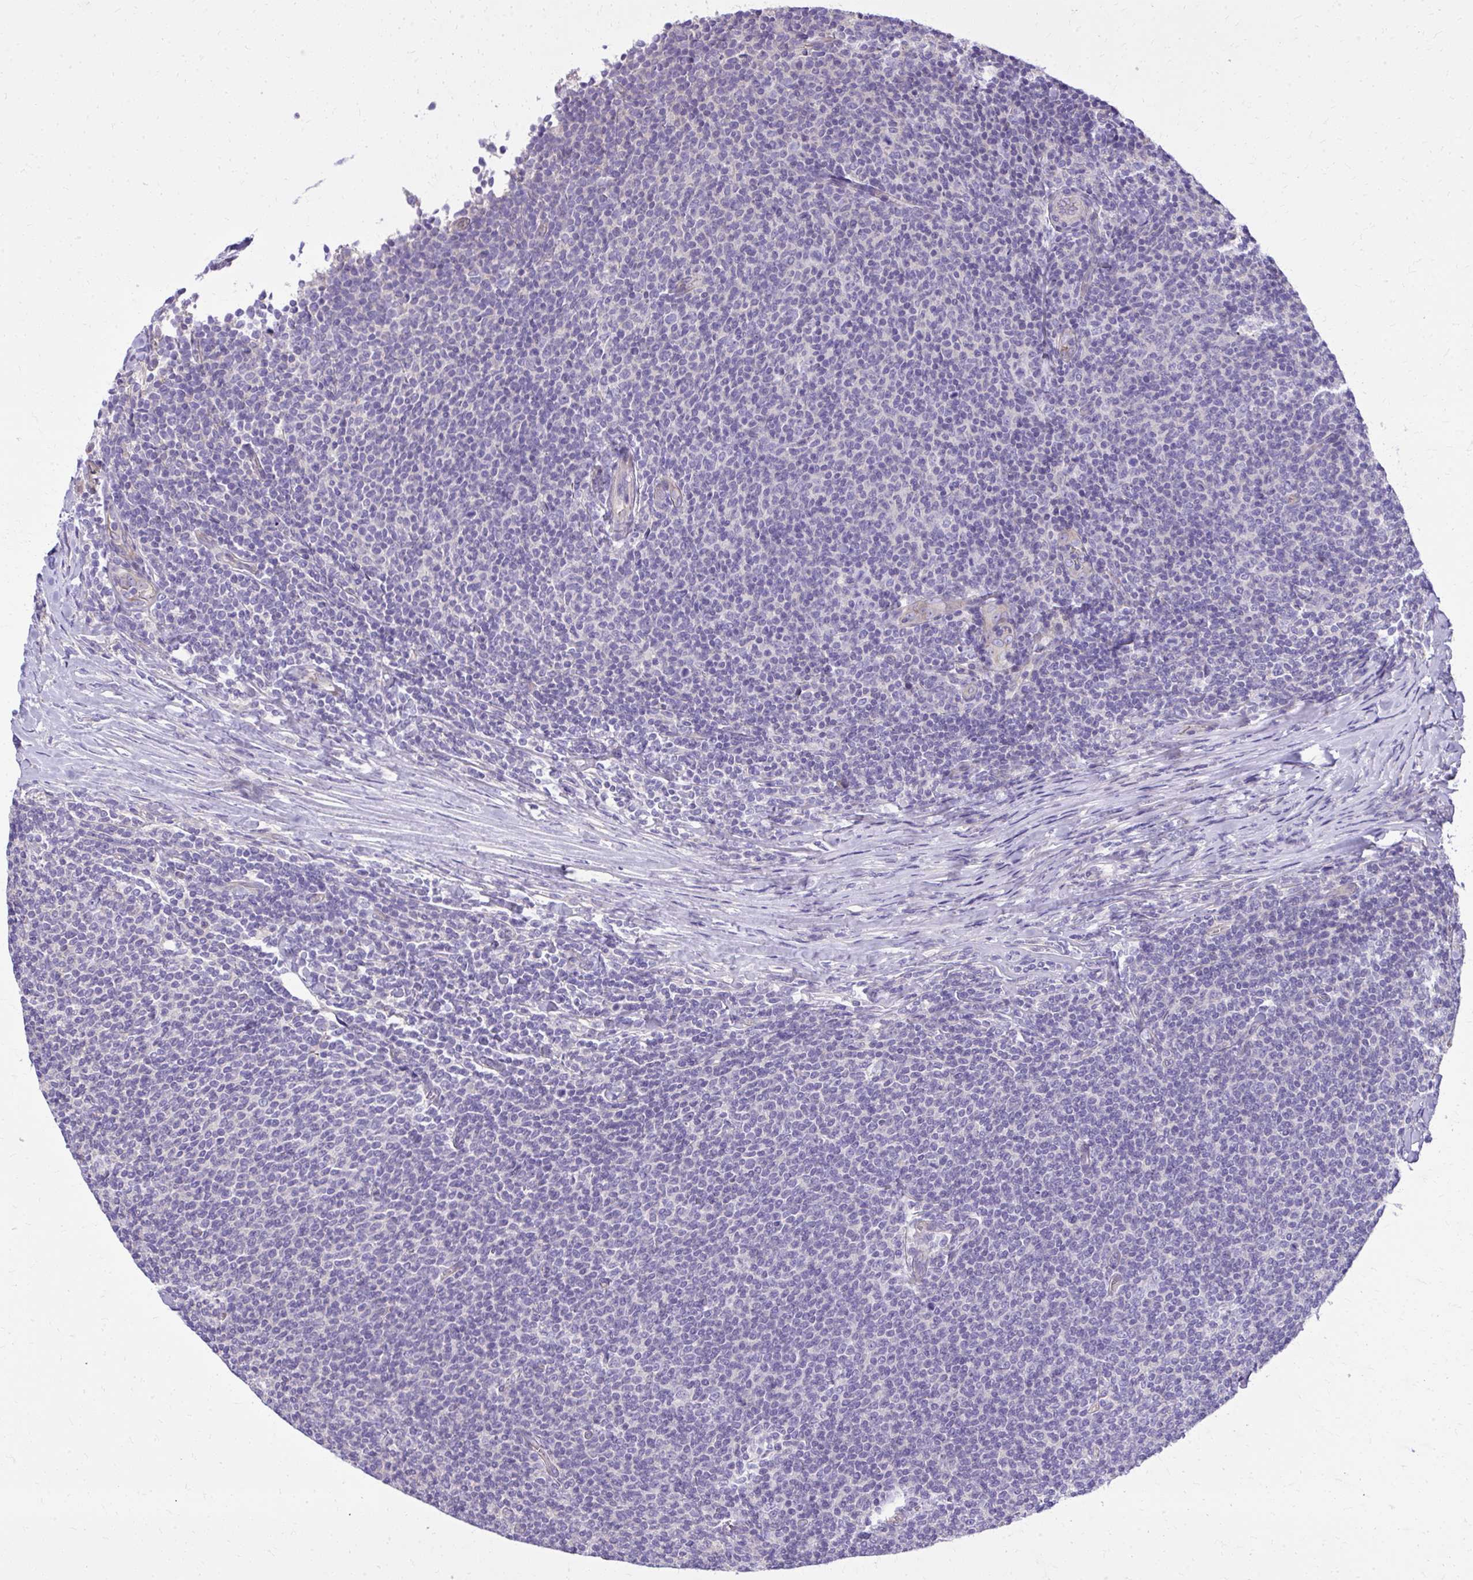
{"staining": {"intensity": "negative", "quantity": "none", "location": "none"}, "tissue": "lymphoma", "cell_type": "Tumor cells", "image_type": "cancer", "snomed": [{"axis": "morphology", "description": "Malignant lymphoma, non-Hodgkin's type, Low grade"}, {"axis": "topography", "description": "Lymph node"}], "caption": "This is an IHC image of human lymphoma. There is no positivity in tumor cells.", "gene": "RUNDC3B", "patient": {"sex": "male", "age": 52}}